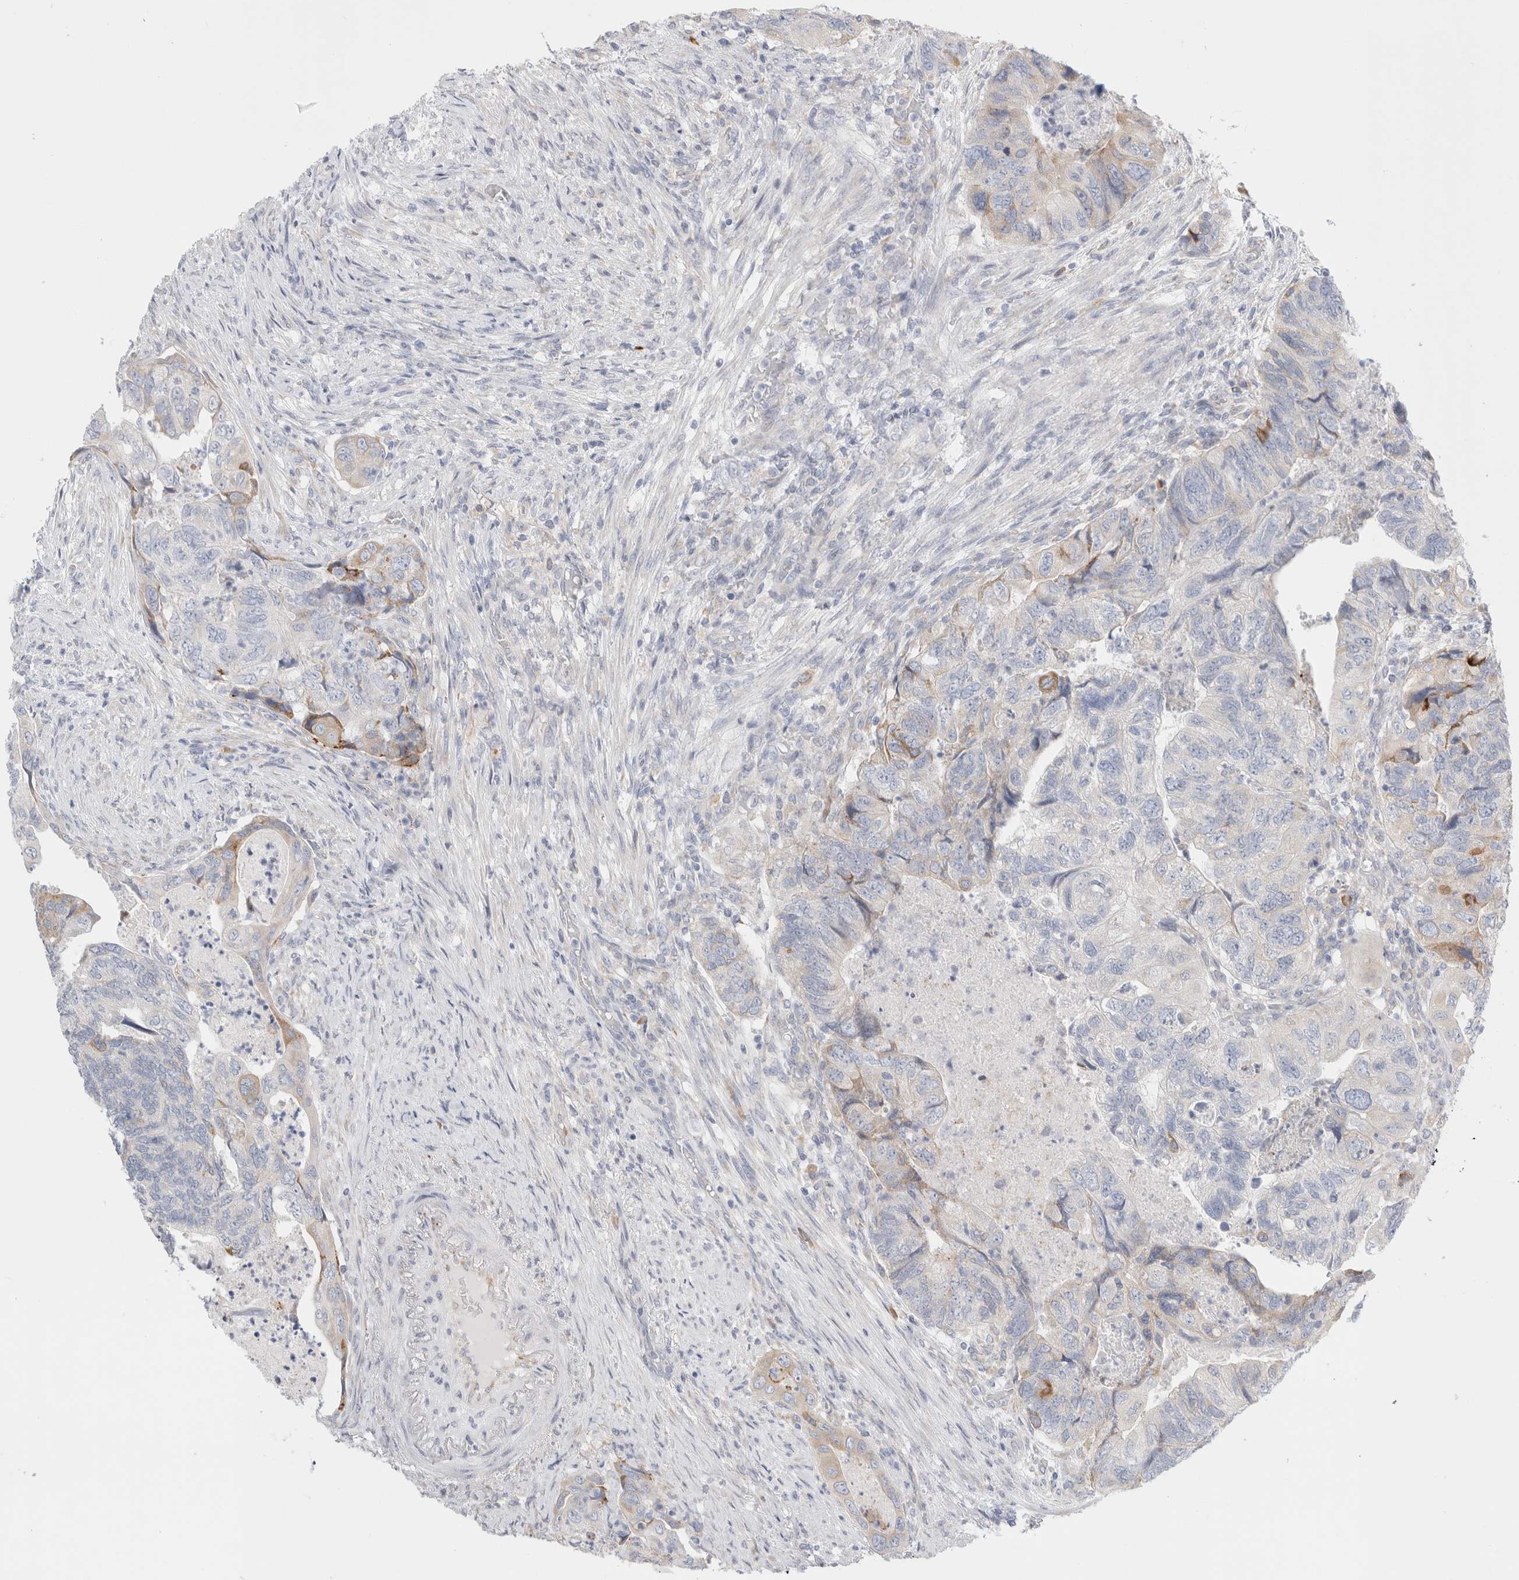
{"staining": {"intensity": "moderate", "quantity": "<25%", "location": "cytoplasmic/membranous"}, "tissue": "colorectal cancer", "cell_type": "Tumor cells", "image_type": "cancer", "snomed": [{"axis": "morphology", "description": "Adenocarcinoma, NOS"}, {"axis": "topography", "description": "Rectum"}], "caption": "Colorectal cancer (adenocarcinoma) stained for a protein displays moderate cytoplasmic/membranous positivity in tumor cells.", "gene": "CSK", "patient": {"sex": "male", "age": 63}}